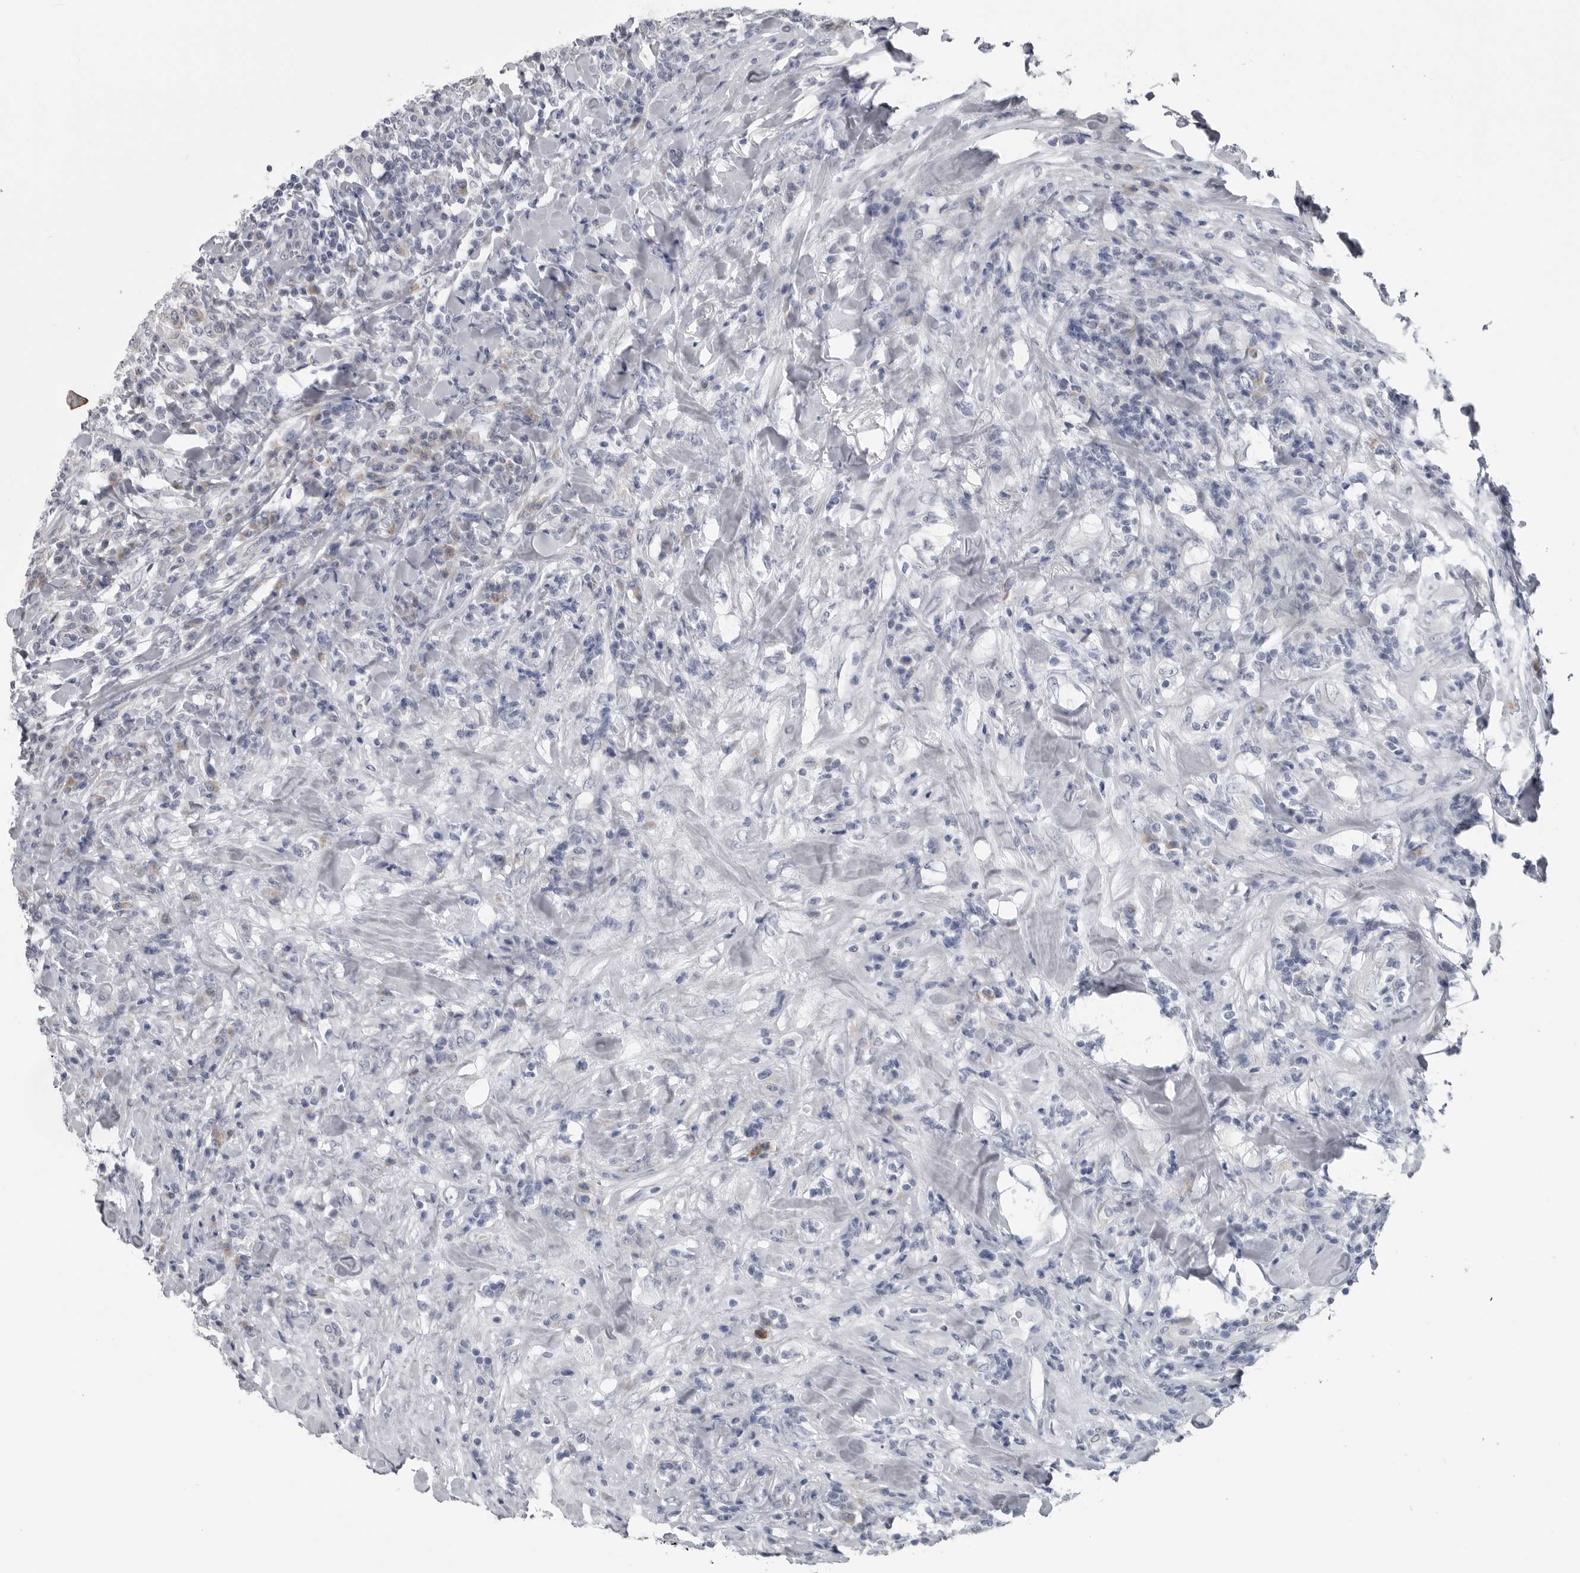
{"staining": {"intensity": "weak", "quantity": "25%-75%", "location": "cytoplasmic/membranous"}, "tissue": "breast cancer", "cell_type": "Tumor cells", "image_type": "cancer", "snomed": [{"axis": "morphology", "description": "Duct carcinoma"}, {"axis": "topography", "description": "Breast"}], "caption": "Breast cancer stained with a protein marker reveals weak staining in tumor cells.", "gene": "MYOC", "patient": {"sex": "female", "age": 37}}